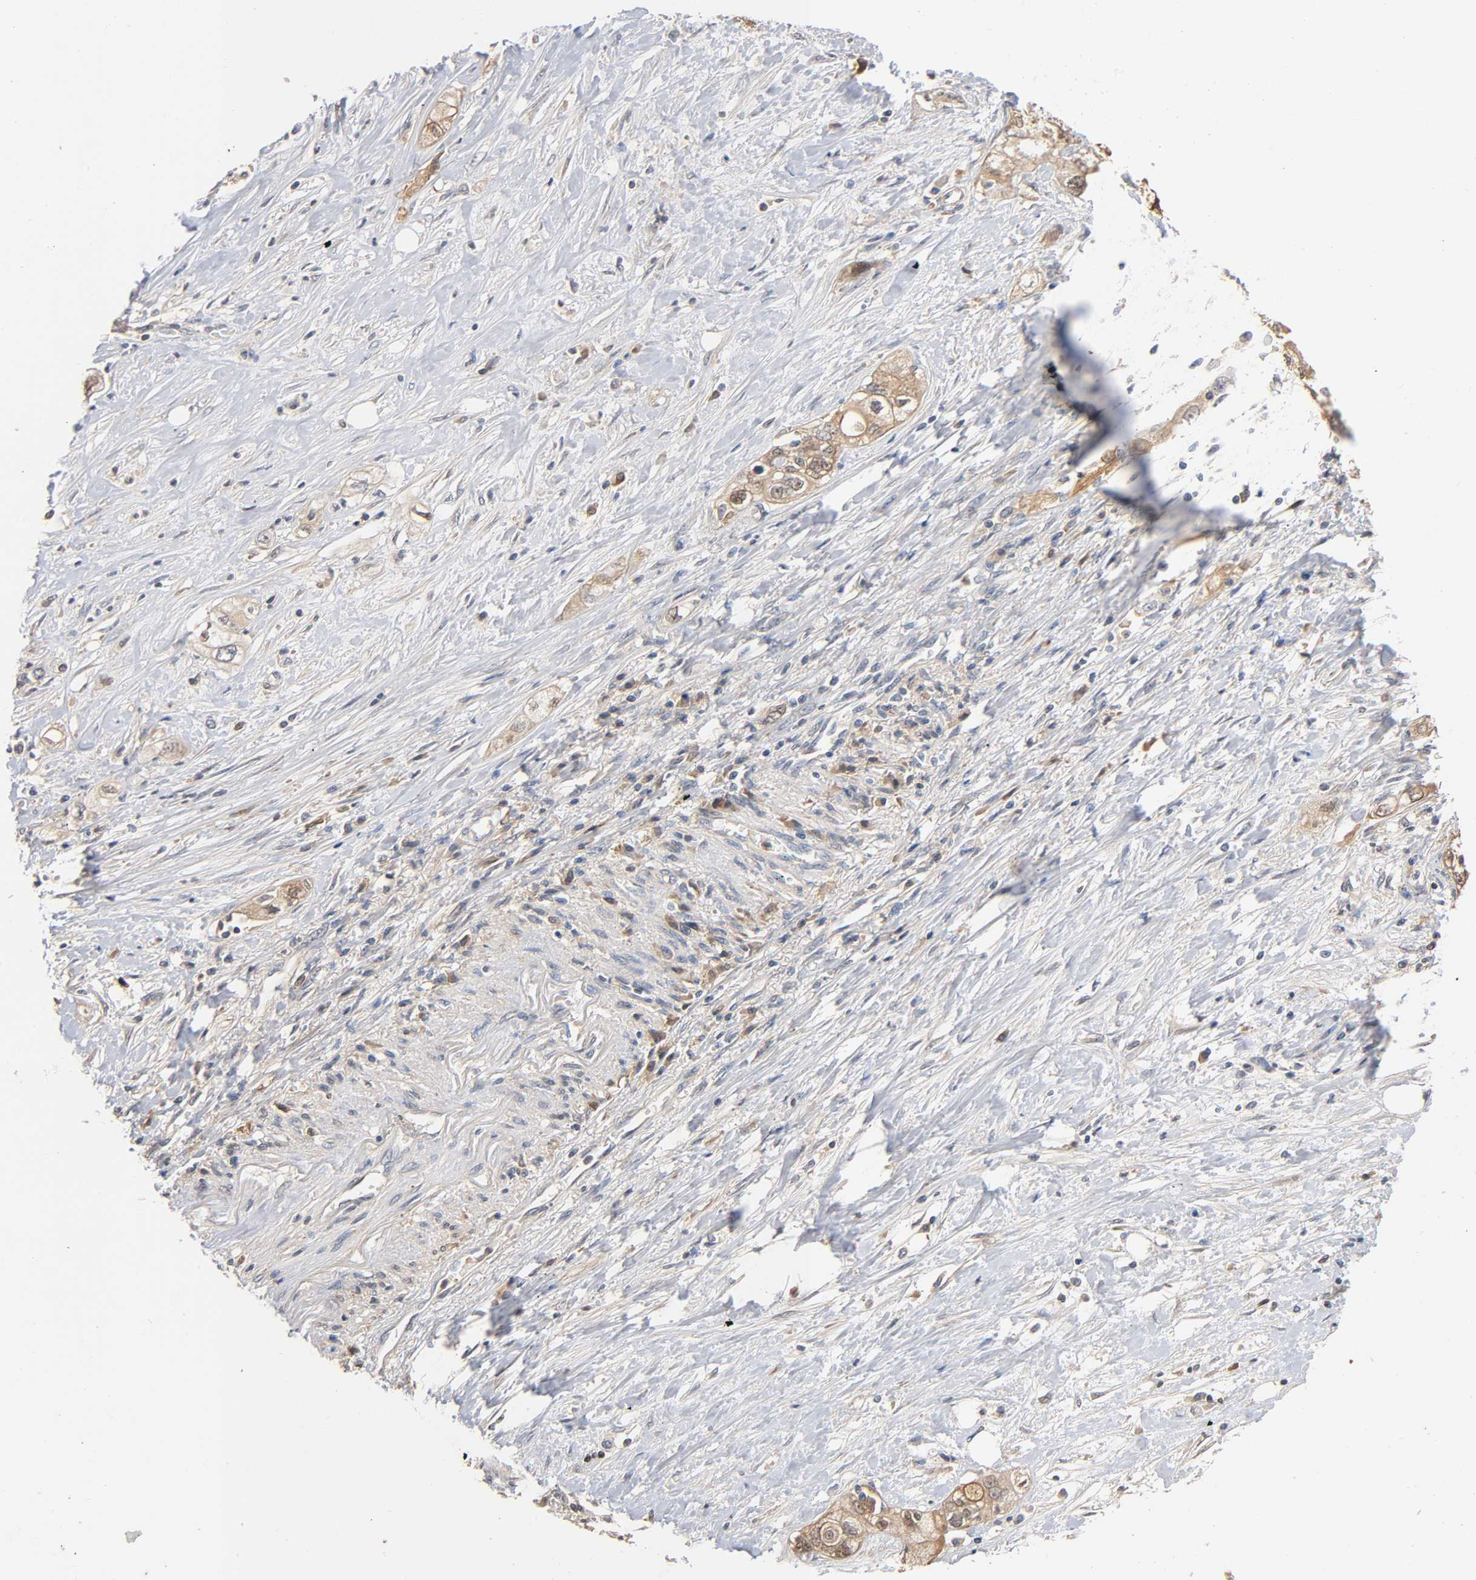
{"staining": {"intensity": "weak", "quantity": ">75%", "location": "cytoplasmic/membranous"}, "tissue": "pancreatic cancer", "cell_type": "Tumor cells", "image_type": "cancer", "snomed": [{"axis": "morphology", "description": "Adenocarcinoma, NOS"}, {"axis": "topography", "description": "Pancreas"}], "caption": "Pancreatic cancer was stained to show a protein in brown. There is low levels of weak cytoplasmic/membranous positivity in about >75% of tumor cells.", "gene": "ALDOA", "patient": {"sex": "male", "age": 70}}